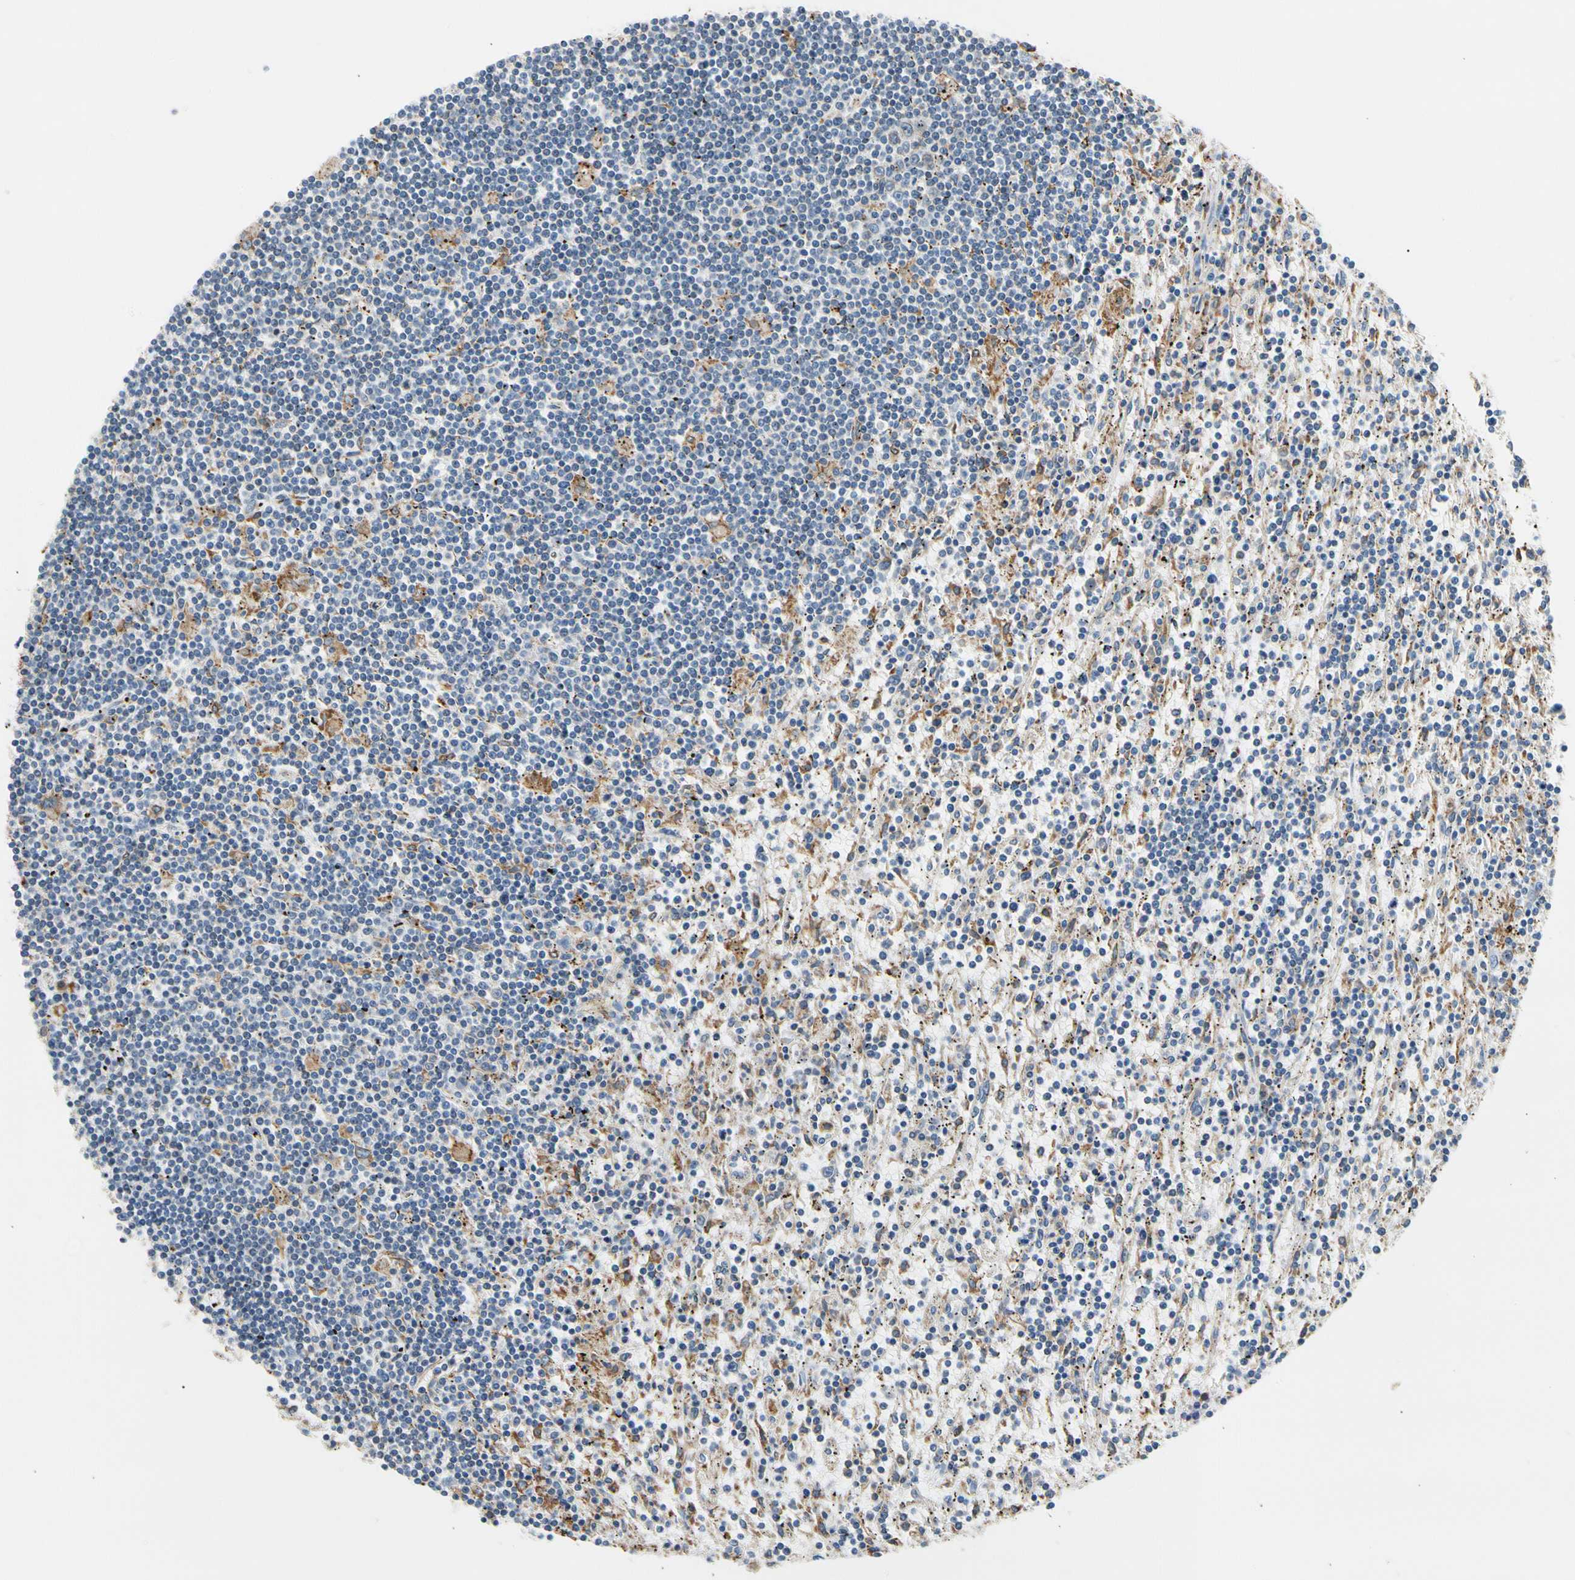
{"staining": {"intensity": "negative", "quantity": "none", "location": "none"}, "tissue": "lymphoma", "cell_type": "Tumor cells", "image_type": "cancer", "snomed": [{"axis": "morphology", "description": "Malignant lymphoma, non-Hodgkin's type, Low grade"}, {"axis": "topography", "description": "Spleen"}], "caption": "Lymphoma stained for a protein using immunohistochemistry (IHC) demonstrates no staining tumor cells.", "gene": "STXBP1", "patient": {"sex": "male", "age": 76}}